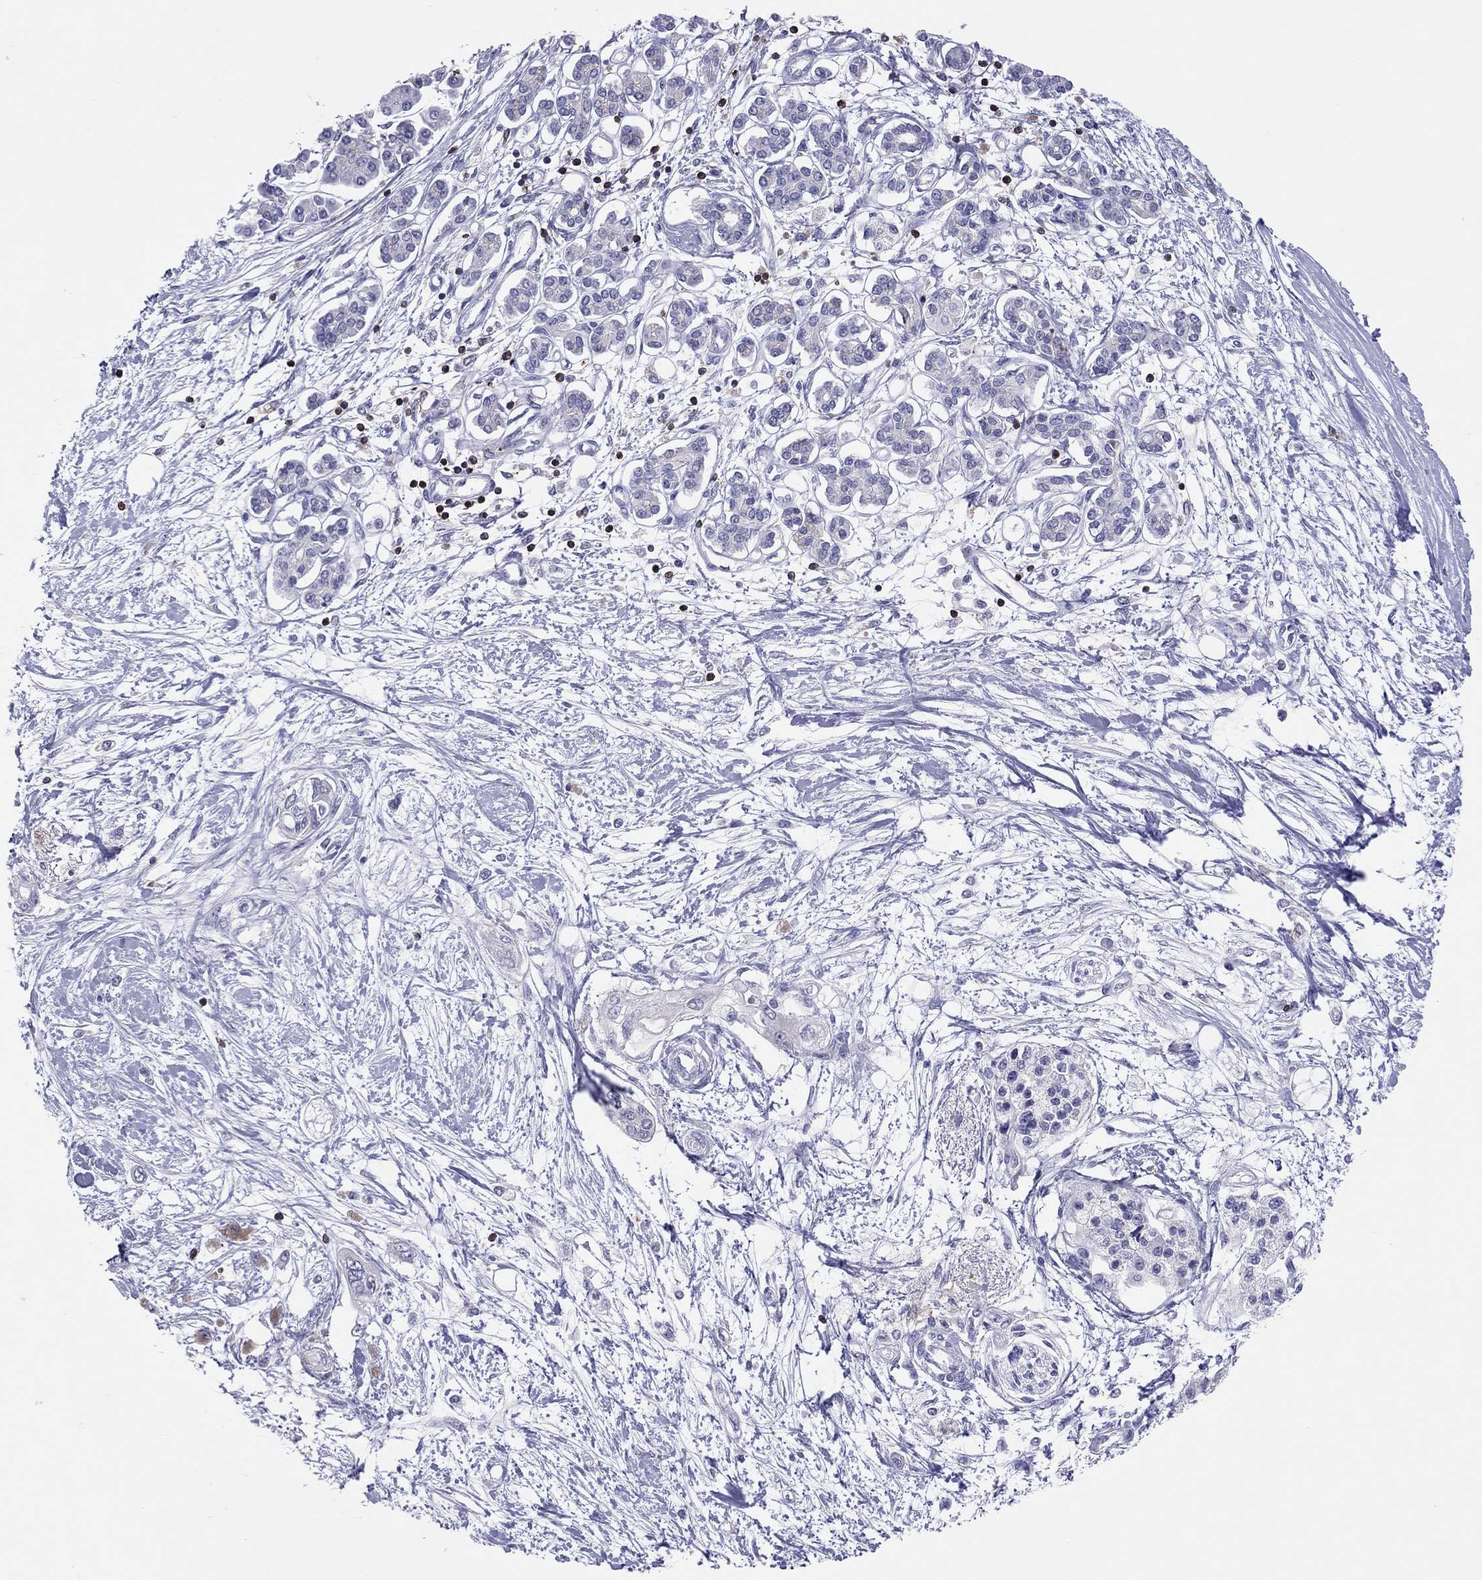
{"staining": {"intensity": "negative", "quantity": "none", "location": "none"}, "tissue": "pancreatic cancer", "cell_type": "Tumor cells", "image_type": "cancer", "snomed": [{"axis": "morphology", "description": "Adenocarcinoma, NOS"}, {"axis": "topography", "description": "Pancreas"}], "caption": "Immunohistochemistry micrograph of neoplastic tissue: pancreatic cancer stained with DAB demonstrates no significant protein staining in tumor cells.", "gene": "MND1", "patient": {"sex": "female", "age": 77}}